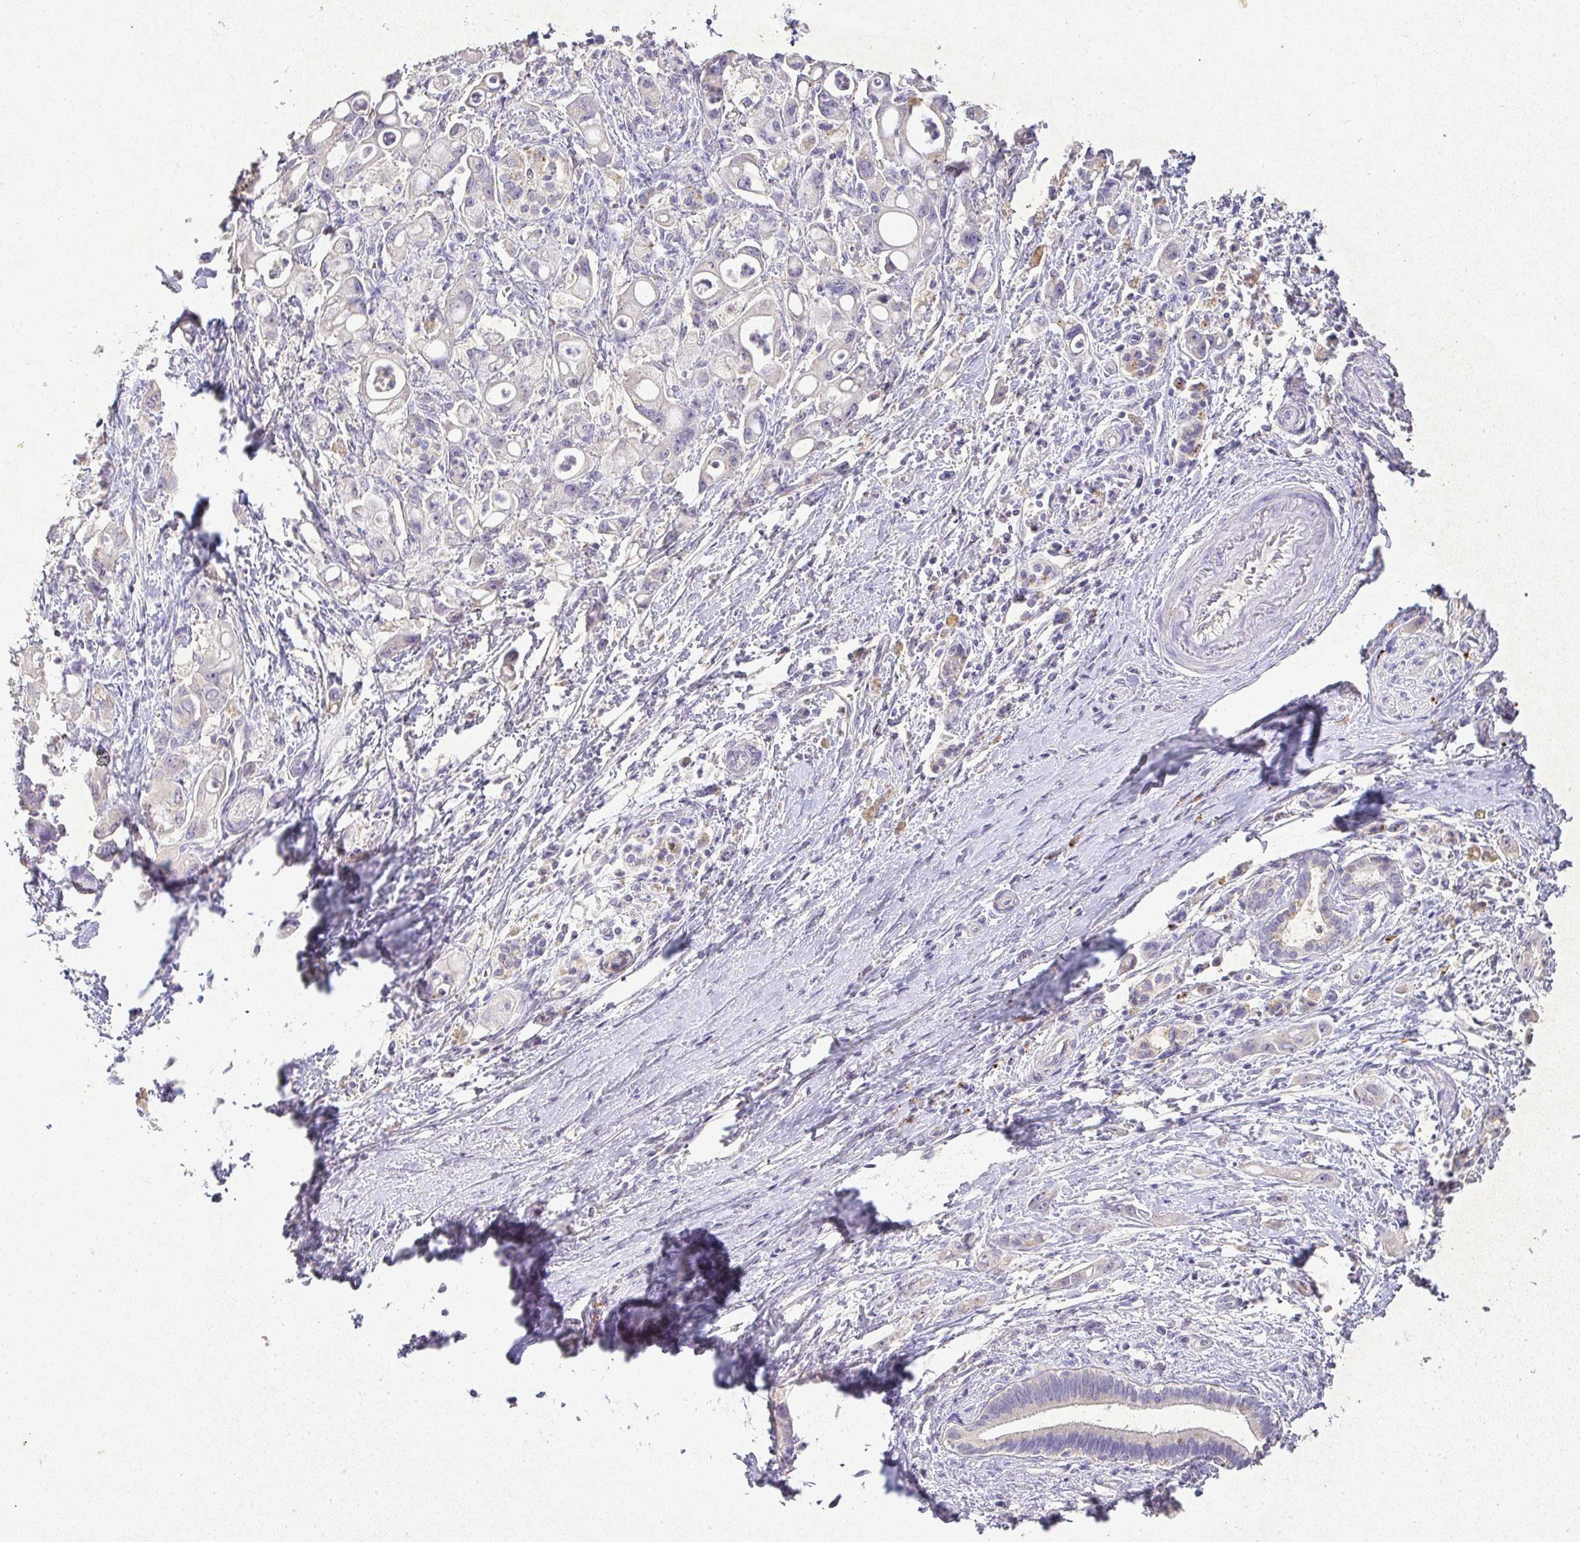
{"staining": {"intensity": "negative", "quantity": "none", "location": "none"}, "tissue": "pancreatic cancer", "cell_type": "Tumor cells", "image_type": "cancer", "snomed": [{"axis": "morphology", "description": "Adenocarcinoma, NOS"}, {"axis": "topography", "description": "Pancreas"}], "caption": "This micrograph is of adenocarcinoma (pancreatic) stained with immunohistochemistry to label a protein in brown with the nuclei are counter-stained blue. There is no positivity in tumor cells.", "gene": "RPS2", "patient": {"sex": "male", "age": 68}}